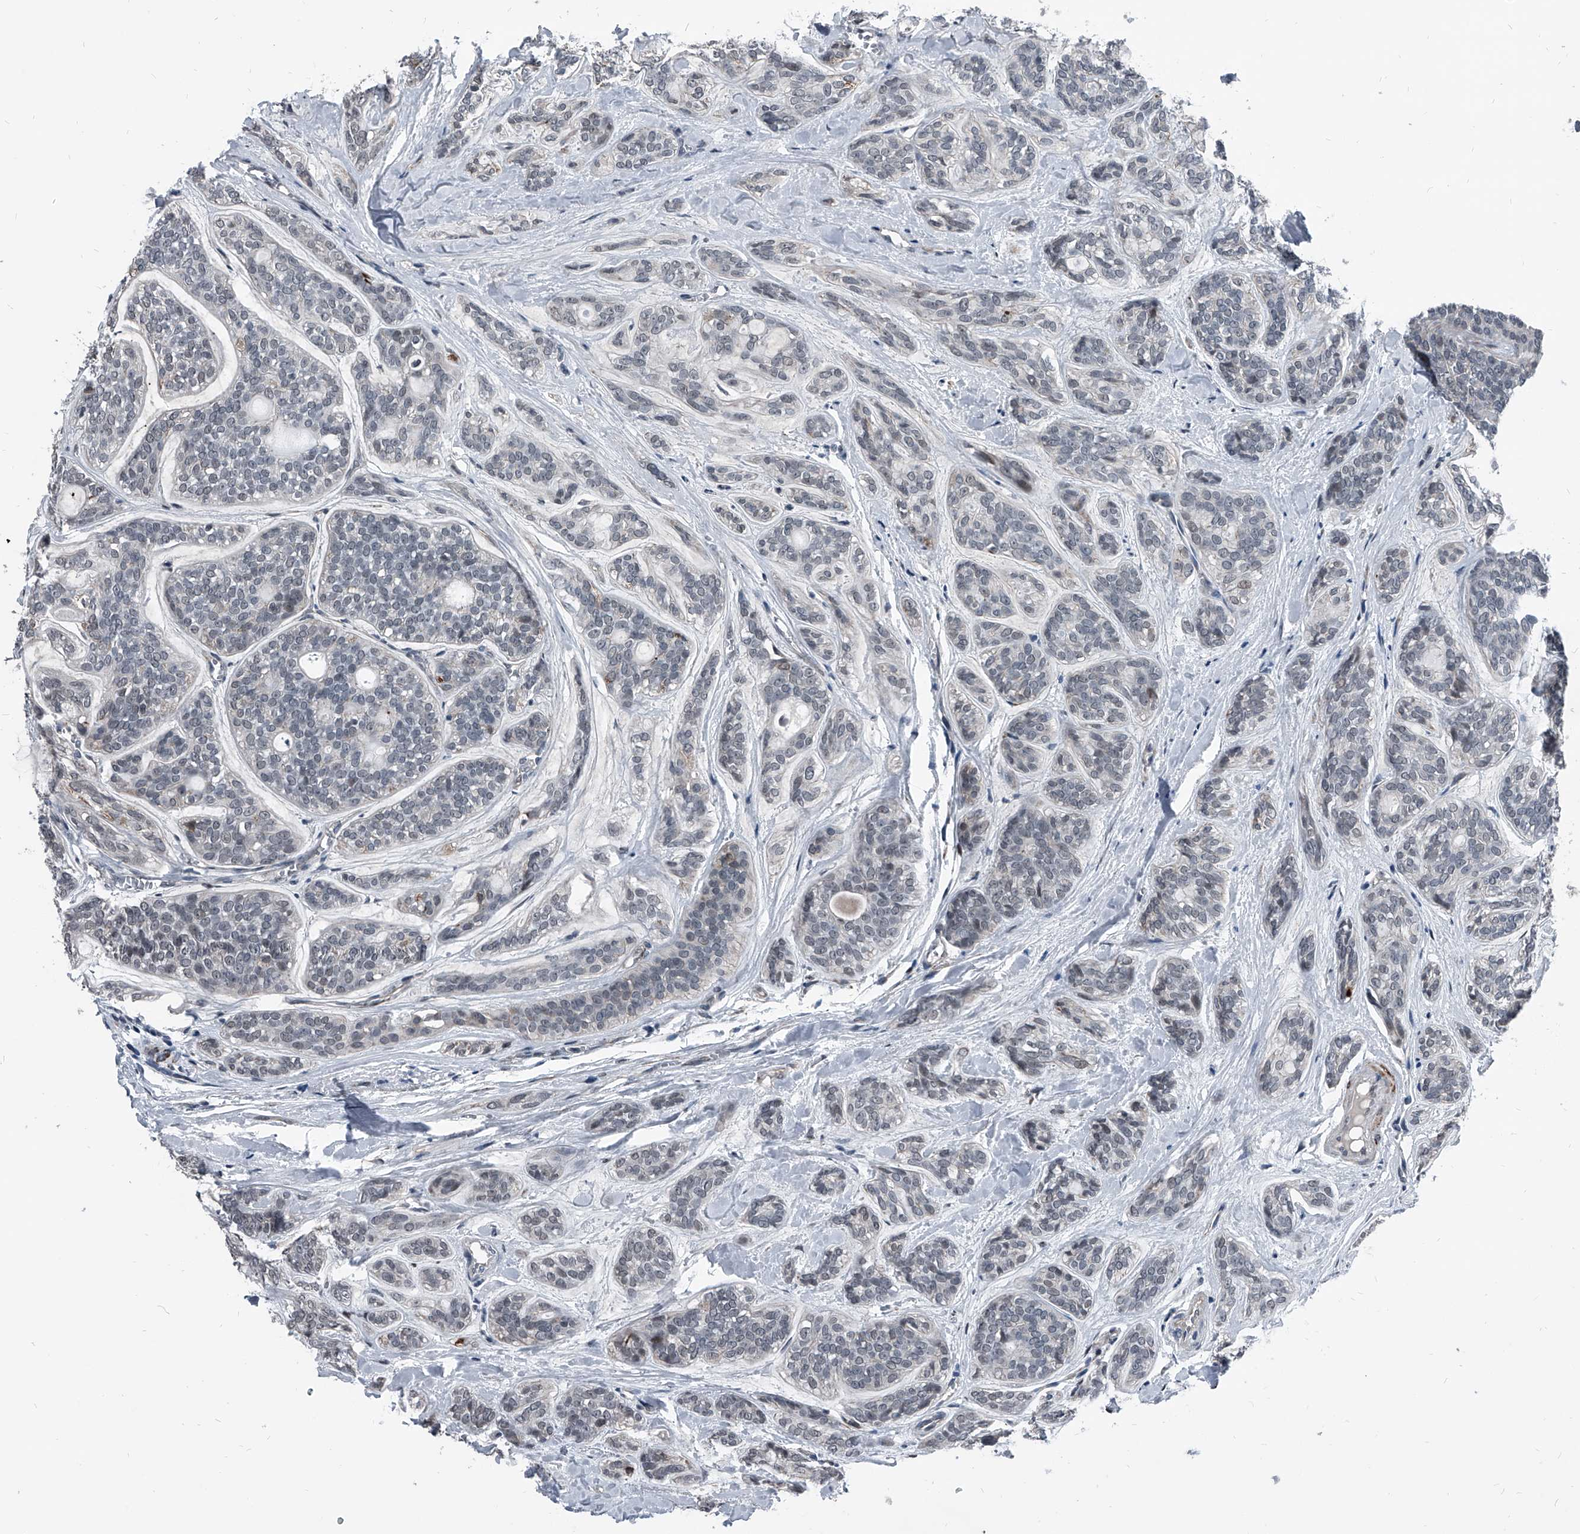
{"staining": {"intensity": "negative", "quantity": "none", "location": "none"}, "tissue": "head and neck cancer", "cell_type": "Tumor cells", "image_type": "cancer", "snomed": [{"axis": "morphology", "description": "Adenocarcinoma, NOS"}, {"axis": "topography", "description": "Head-Neck"}], "caption": "Immunohistochemistry histopathology image of human head and neck cancer (adenocarcinoma) stained for a protein (brown), which exhibits no positivity in tumor cells.", "gene": "MEN1", "patient": {"sex": "male", "age": 66}}